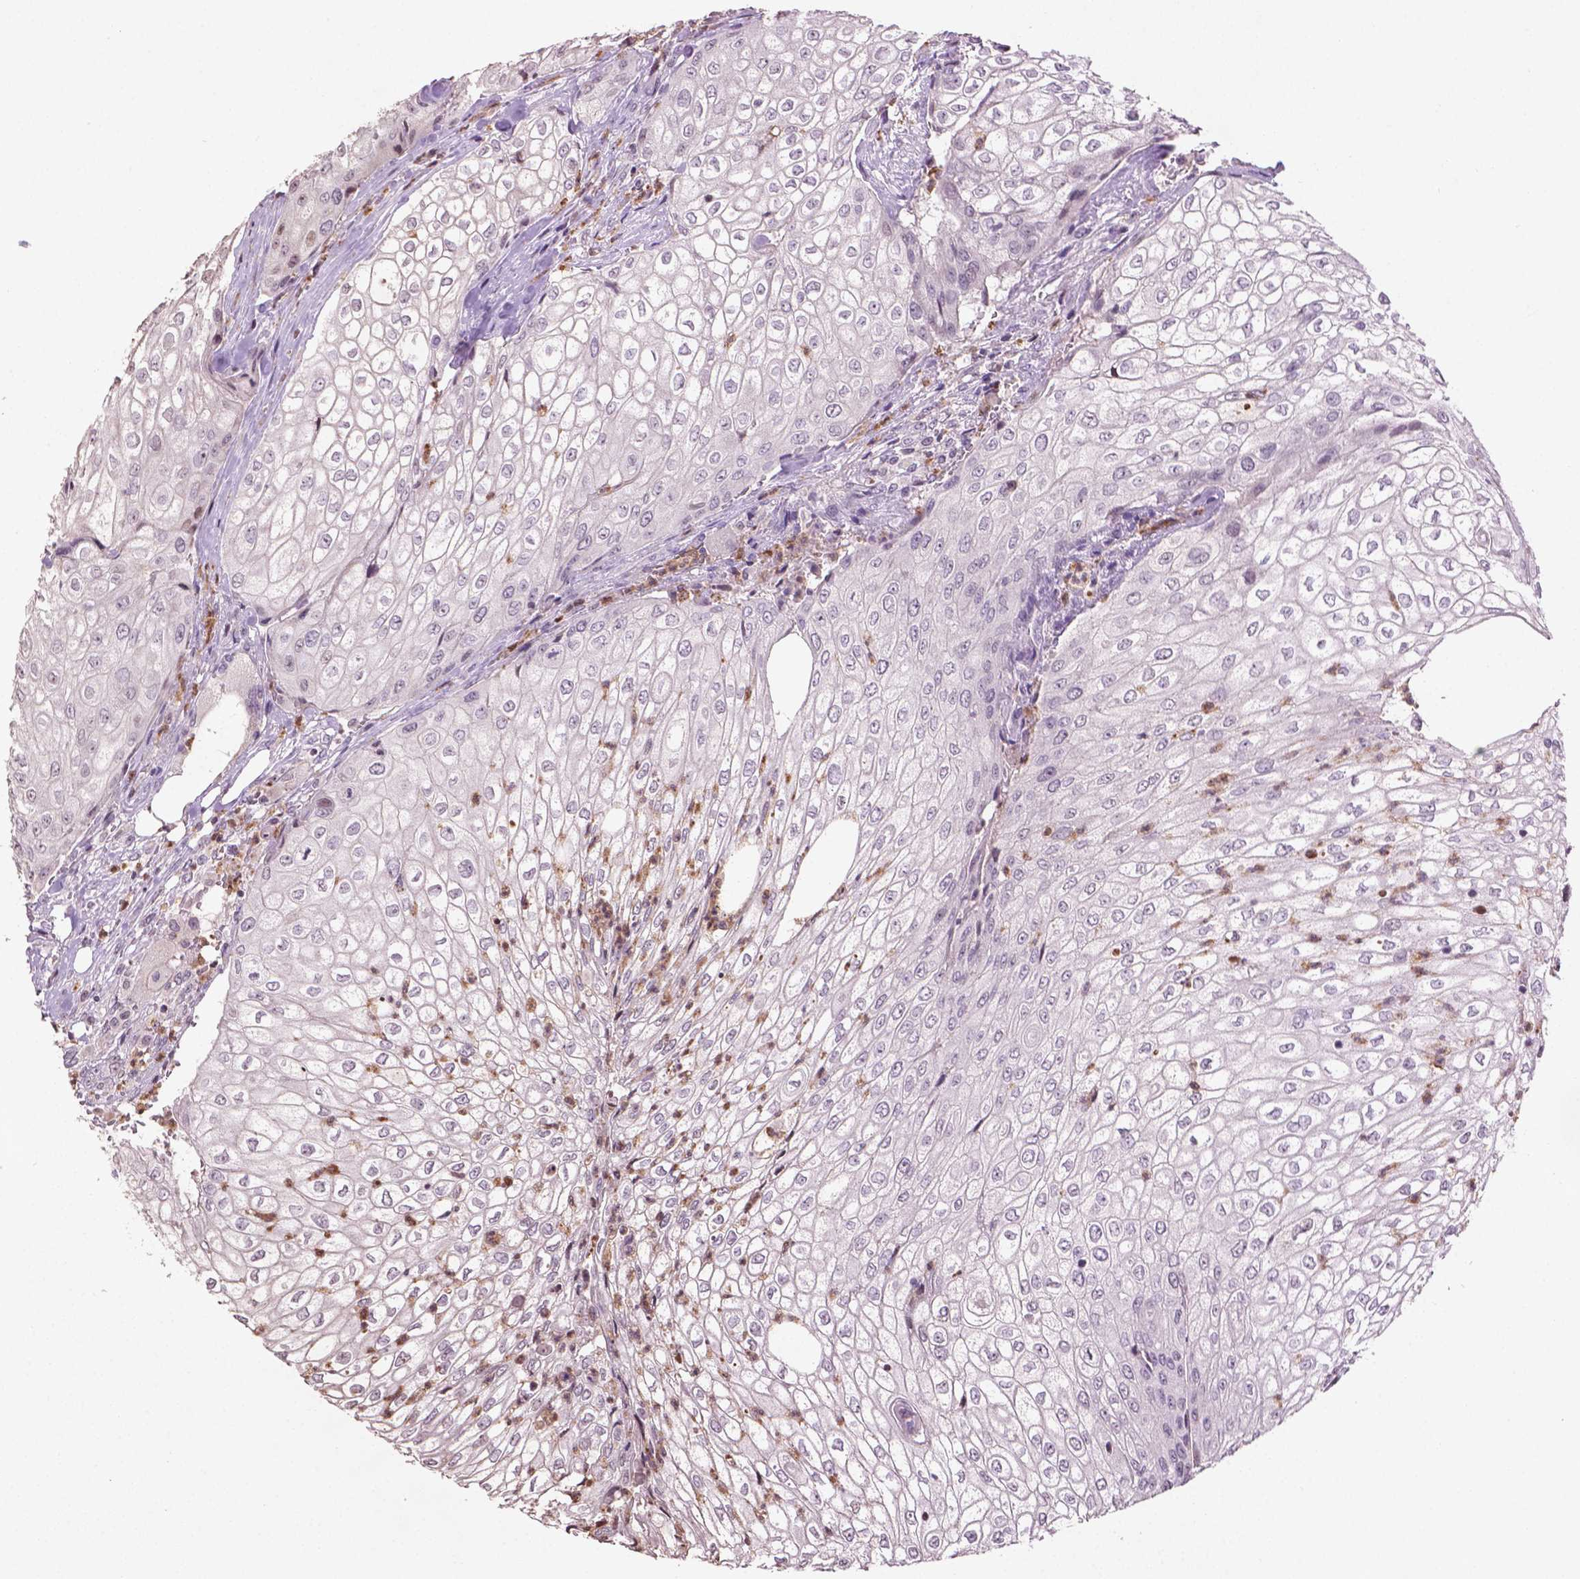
{"staining": {"intensity": "negative", "quantity": "none", "location": "none"}, "tissue": "urothelial cancer", "cell_type": "Tumor cells", "image_type": "cancer", "snomed": [{"axis": "morphology", "description": "Urothelial carcinoma, High grade"}, {"axis": "topography", "description": "Urinary bladder"}], "caption": "An image of urothelial cancer stained for a protein shows no brown staining in tumor cells. Brightfield microscopy of immunohistochemistry stained with DAB (3,3'-diaminobenzidine) (brown) and hematoxylin (blue), captured at high magnification.", "gene": "NTNG2", "patient": {"sex": "male", "age": 62}}